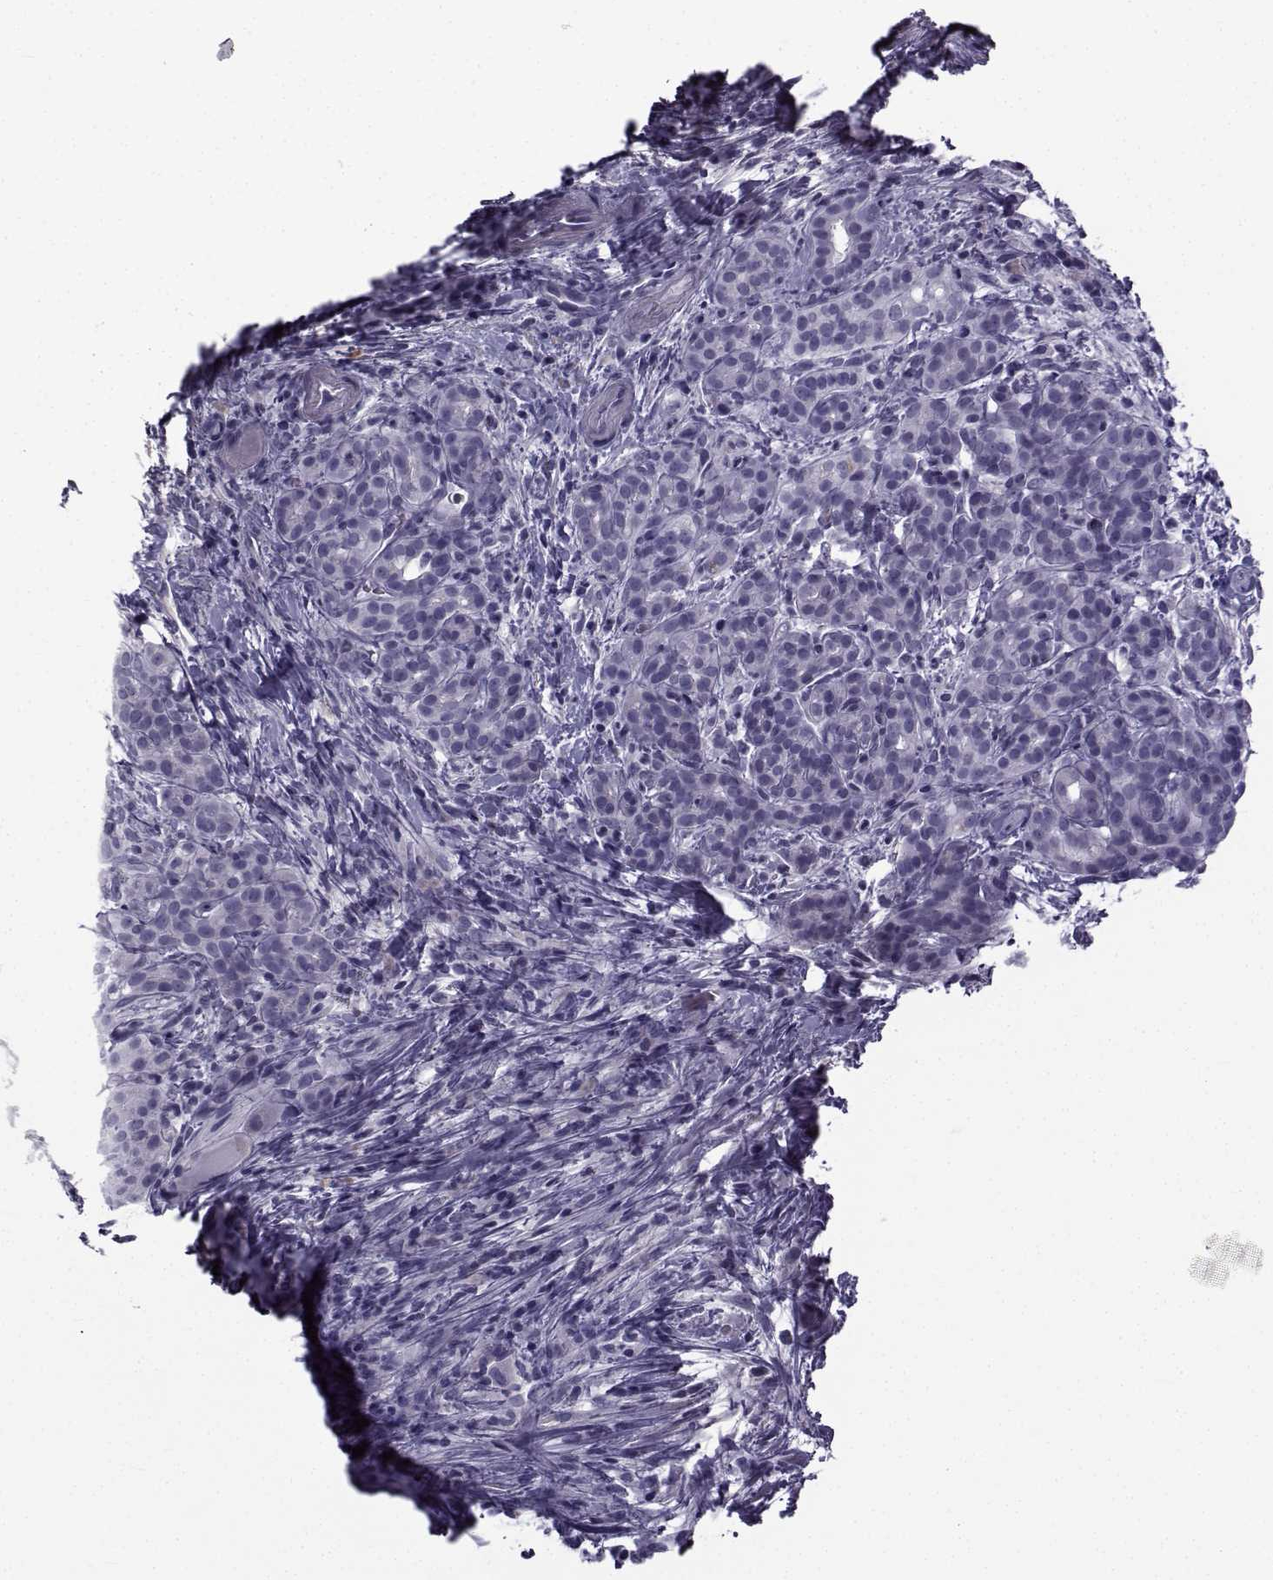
{"staining": {"intensity": "negative", "quantity": "none", "location": "none"}, "tissue": "pancreatic cancer", "cell_type": "Tumor cells", "image_type": "cancer", "snomed": [{"axis": "morphology", "description": "Adenocarcinoma, NOS"}, {"axis": "topography", "description": "Pancreas"}], "caption": "Immunohistochemical staining of human pancreatic adenocarcinoma shows no significant expression in tumor cells.", "gene": "SPANXD", "patient": {"sex": "male", "age": 44}}